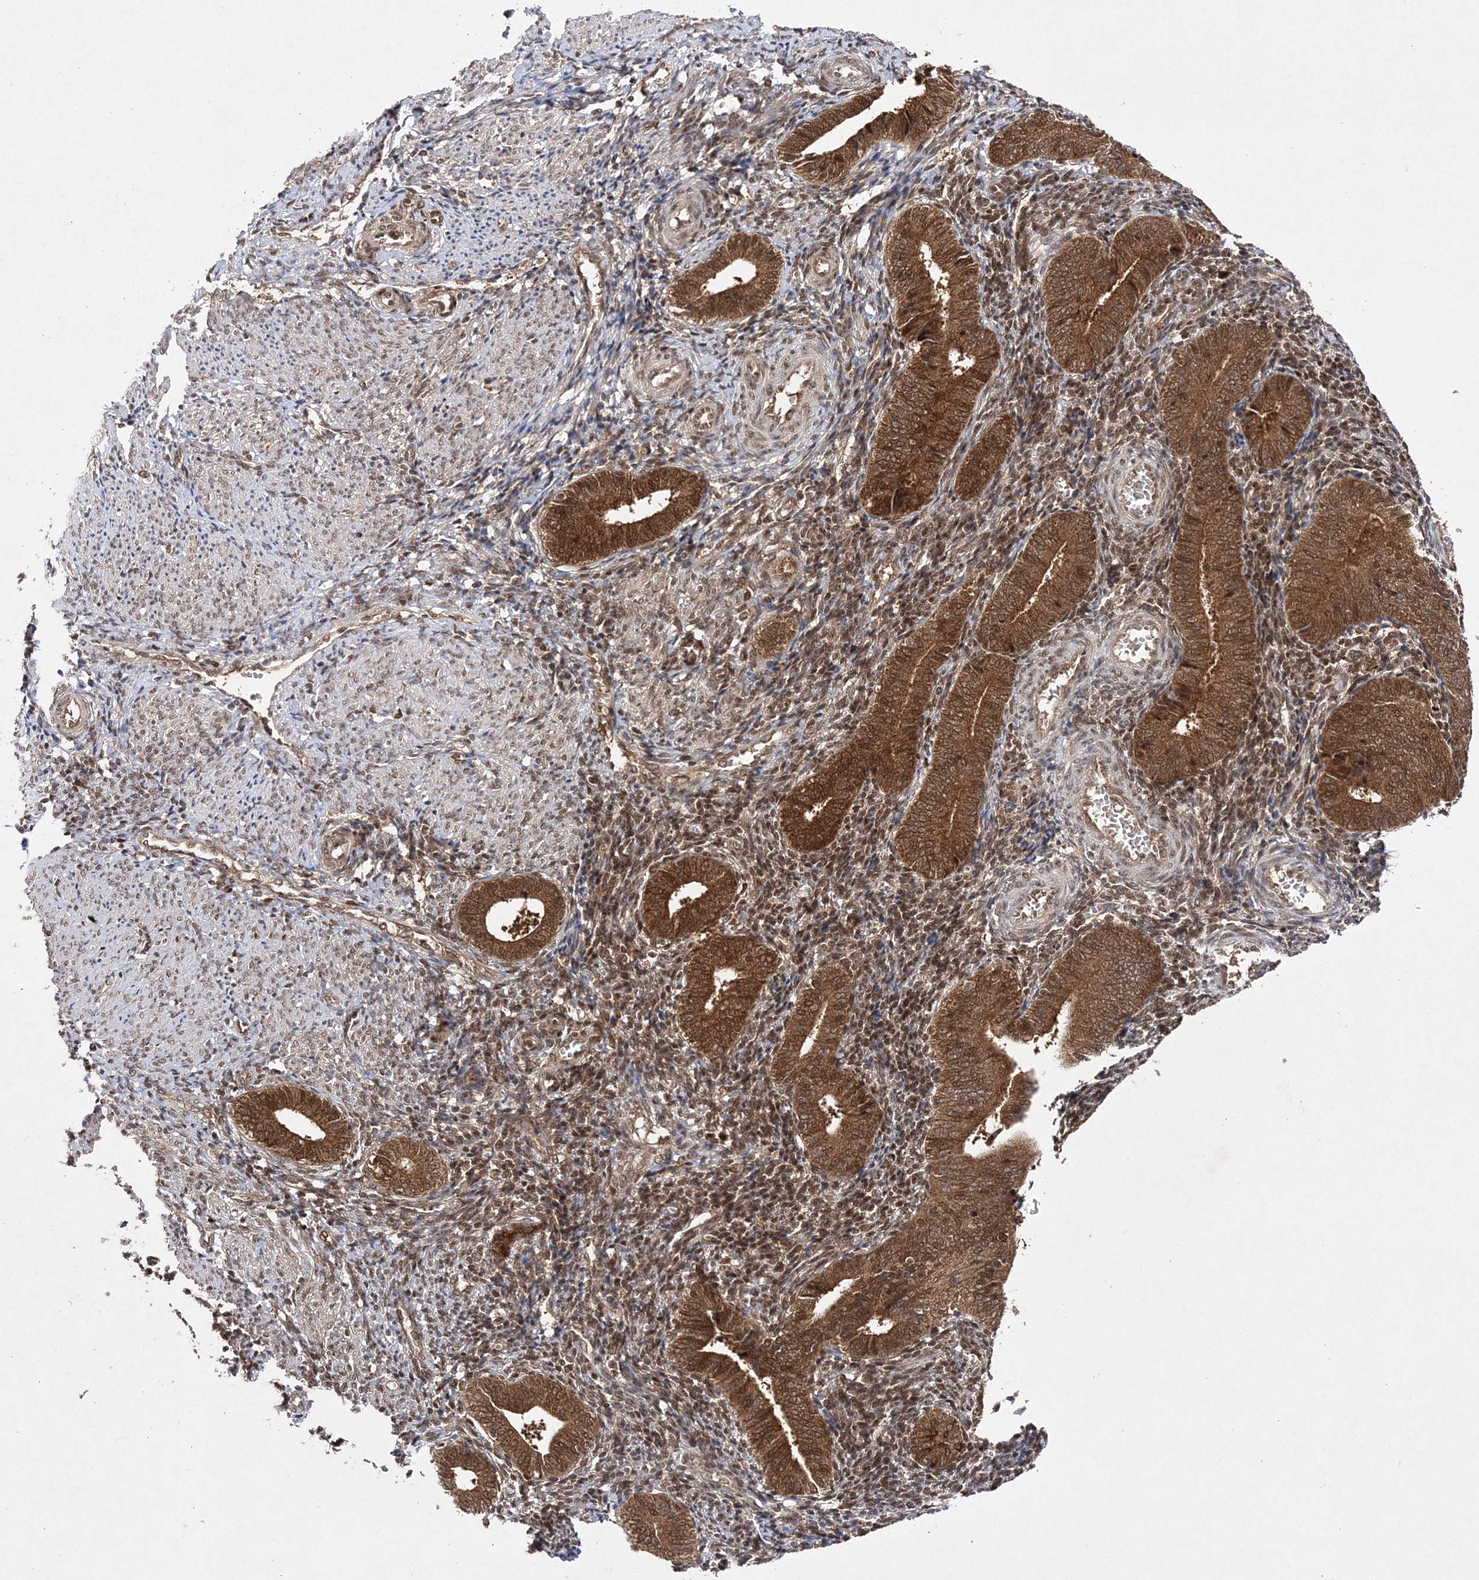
{"staining": {"intensity": "moderate", "quantity": ">75%", "location": "nuclear"}, "tissue": "endometrium", "cell_type": "Cells in endometrial stroma", "image_type": "normal", "snomed": [{"axis": "morphology", "description": "Normal tissue, NOS"}, {"axis": "topography", "description": "Uterus"}, {"axis": "topography", "description": "Endometrium"}], "caption": "Cells in endometrial stroma exhibit medium levels of moderate nuclear staining in about >75% of cells in unremarkable human endometrium.", "gene": "NIF3L1", "patient": {"sex": "female", "age": 33}}